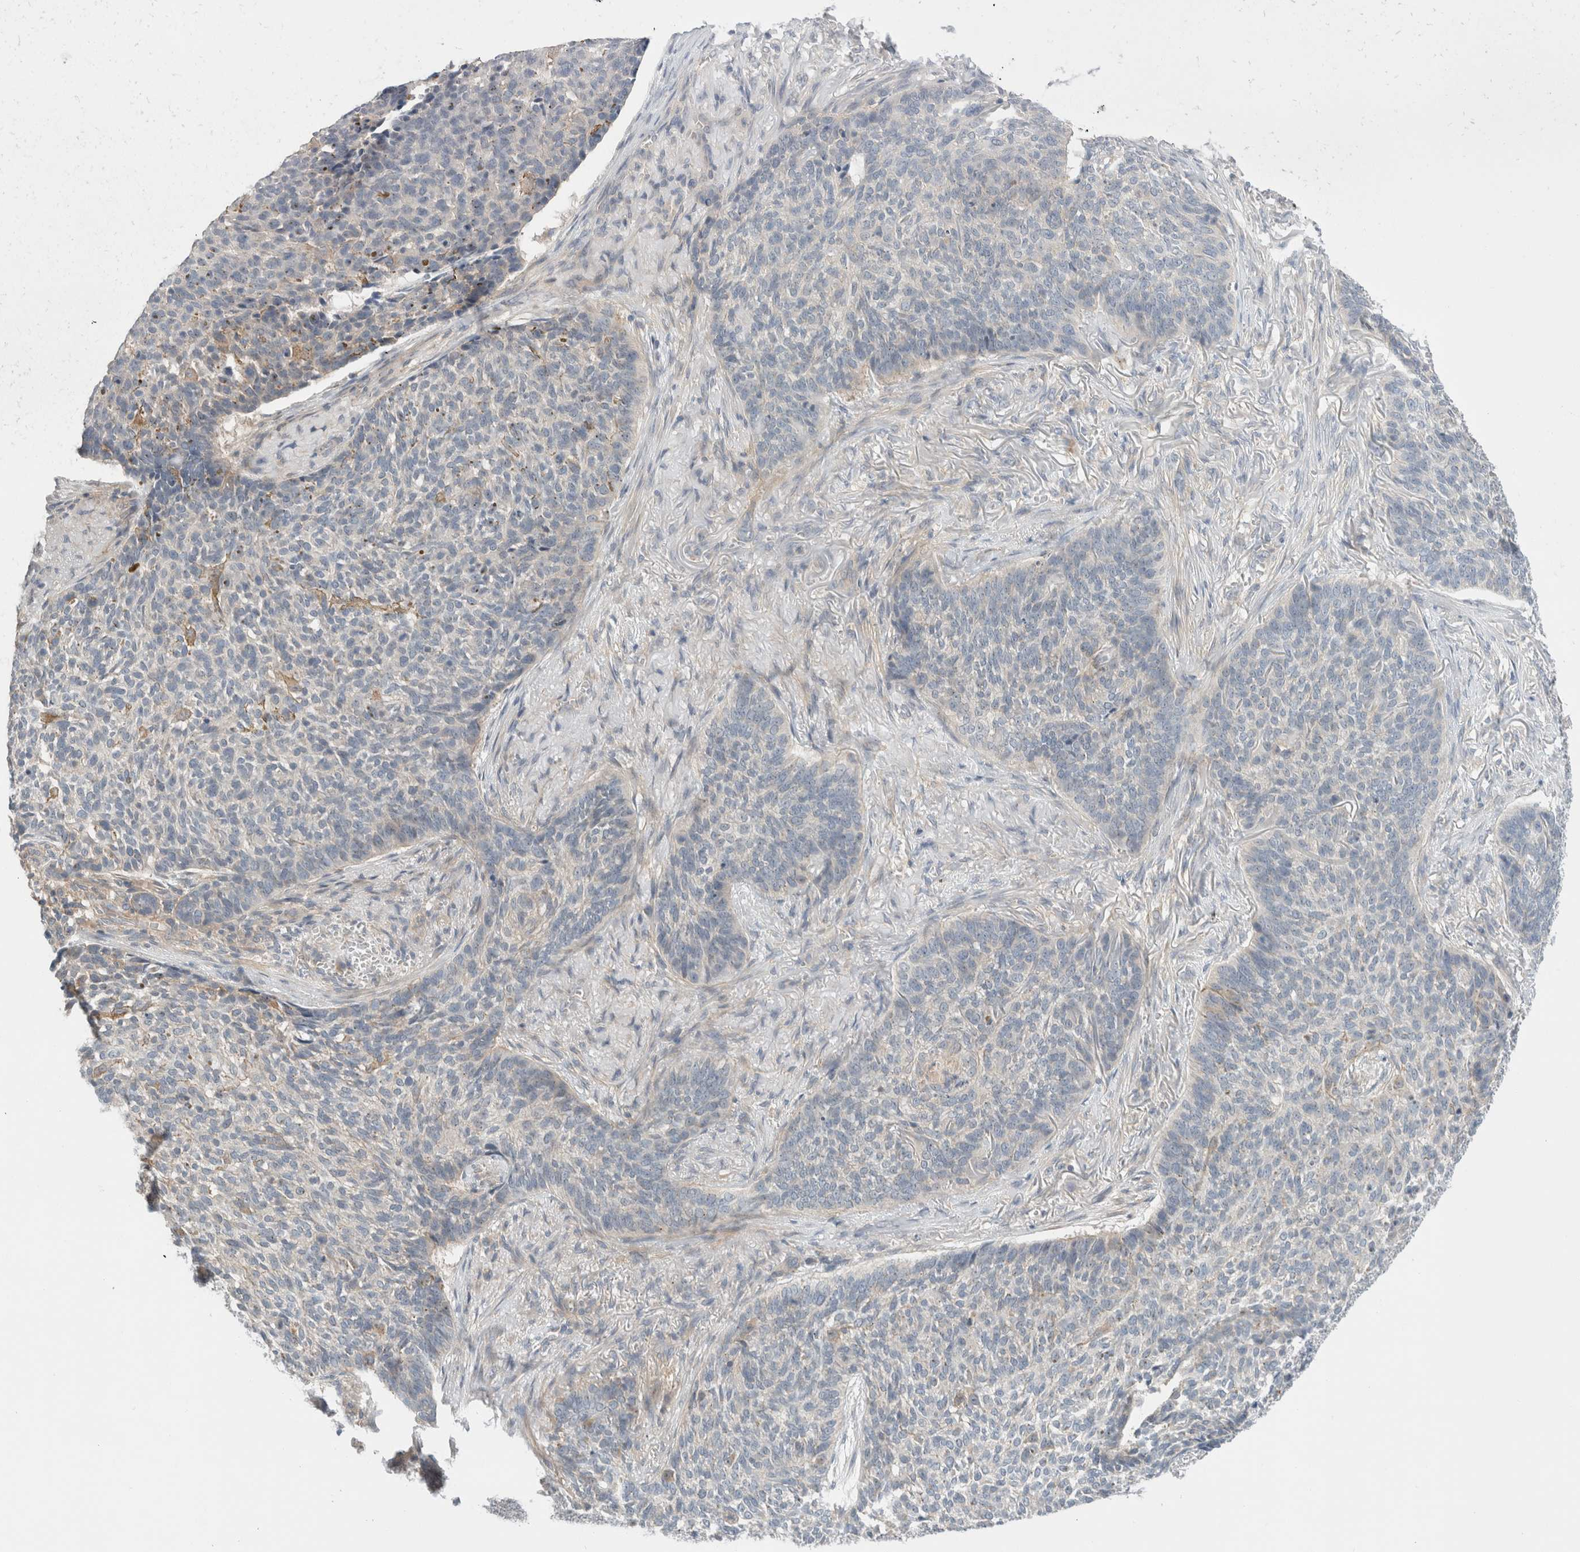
{"staining": {"intensity": "negative", "quantity": "none", "location": "none"}, "tissue": "skin cancer", "cell_type": "Tumor cells", "image_type": "cancer", "snomed": [{"axis": "morphology", "description": "Basal cell carcinoma"}, {"axis": "topography", "description": "Skin"}], "caption": "A histopathology image of skin cancer (basal cell carcinoma) stained for a protein exhibits no brown staining in tumor cells.", "gene": "SDR16C5", "patient": {"sex": "male", "age": 85}}